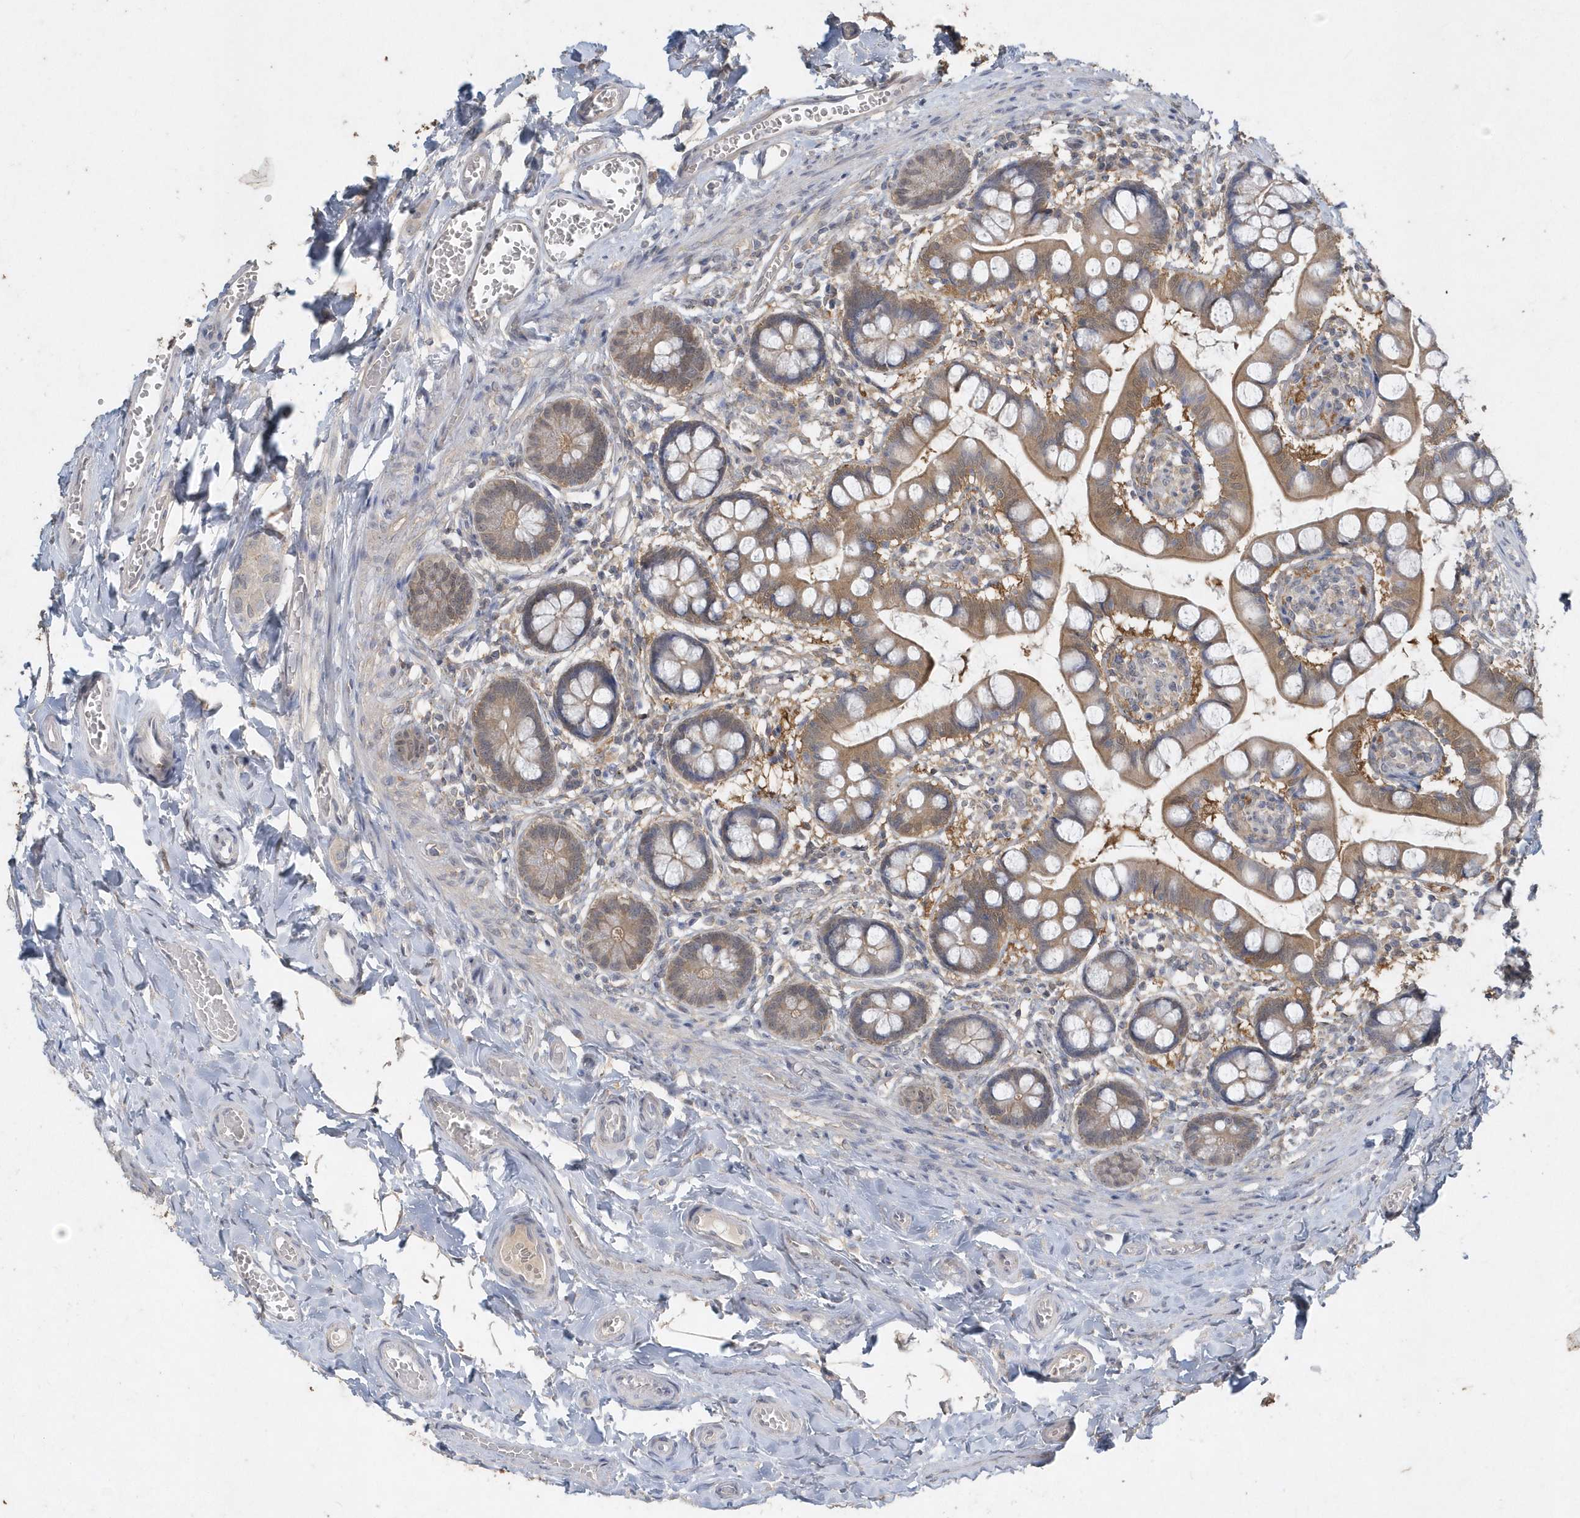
{"staining": {"intensity": "moderate", "quantity": ">75%", "location": "cytoplasmic/membranous"}, "tissue": "small intestine", "cell_type": "Glandular cells", "image_type": "normal", "snomed": [{"axis": "morphology", "description": "Normal tissue, NOS"}, {"axis": "topography", "description": "Small intestine"}], "caption": "Brown immunohistochemical staining in normal human small intestine displays moderate cytoplasmic/membranous positivity in about >75% of glandular cells. (DAB (3,3'-diaminobenzidine) IHC with brightfield microscopy, high magnification).", "gene": "AKR7A2", "patient": {"sex": "male", "age": 52}}